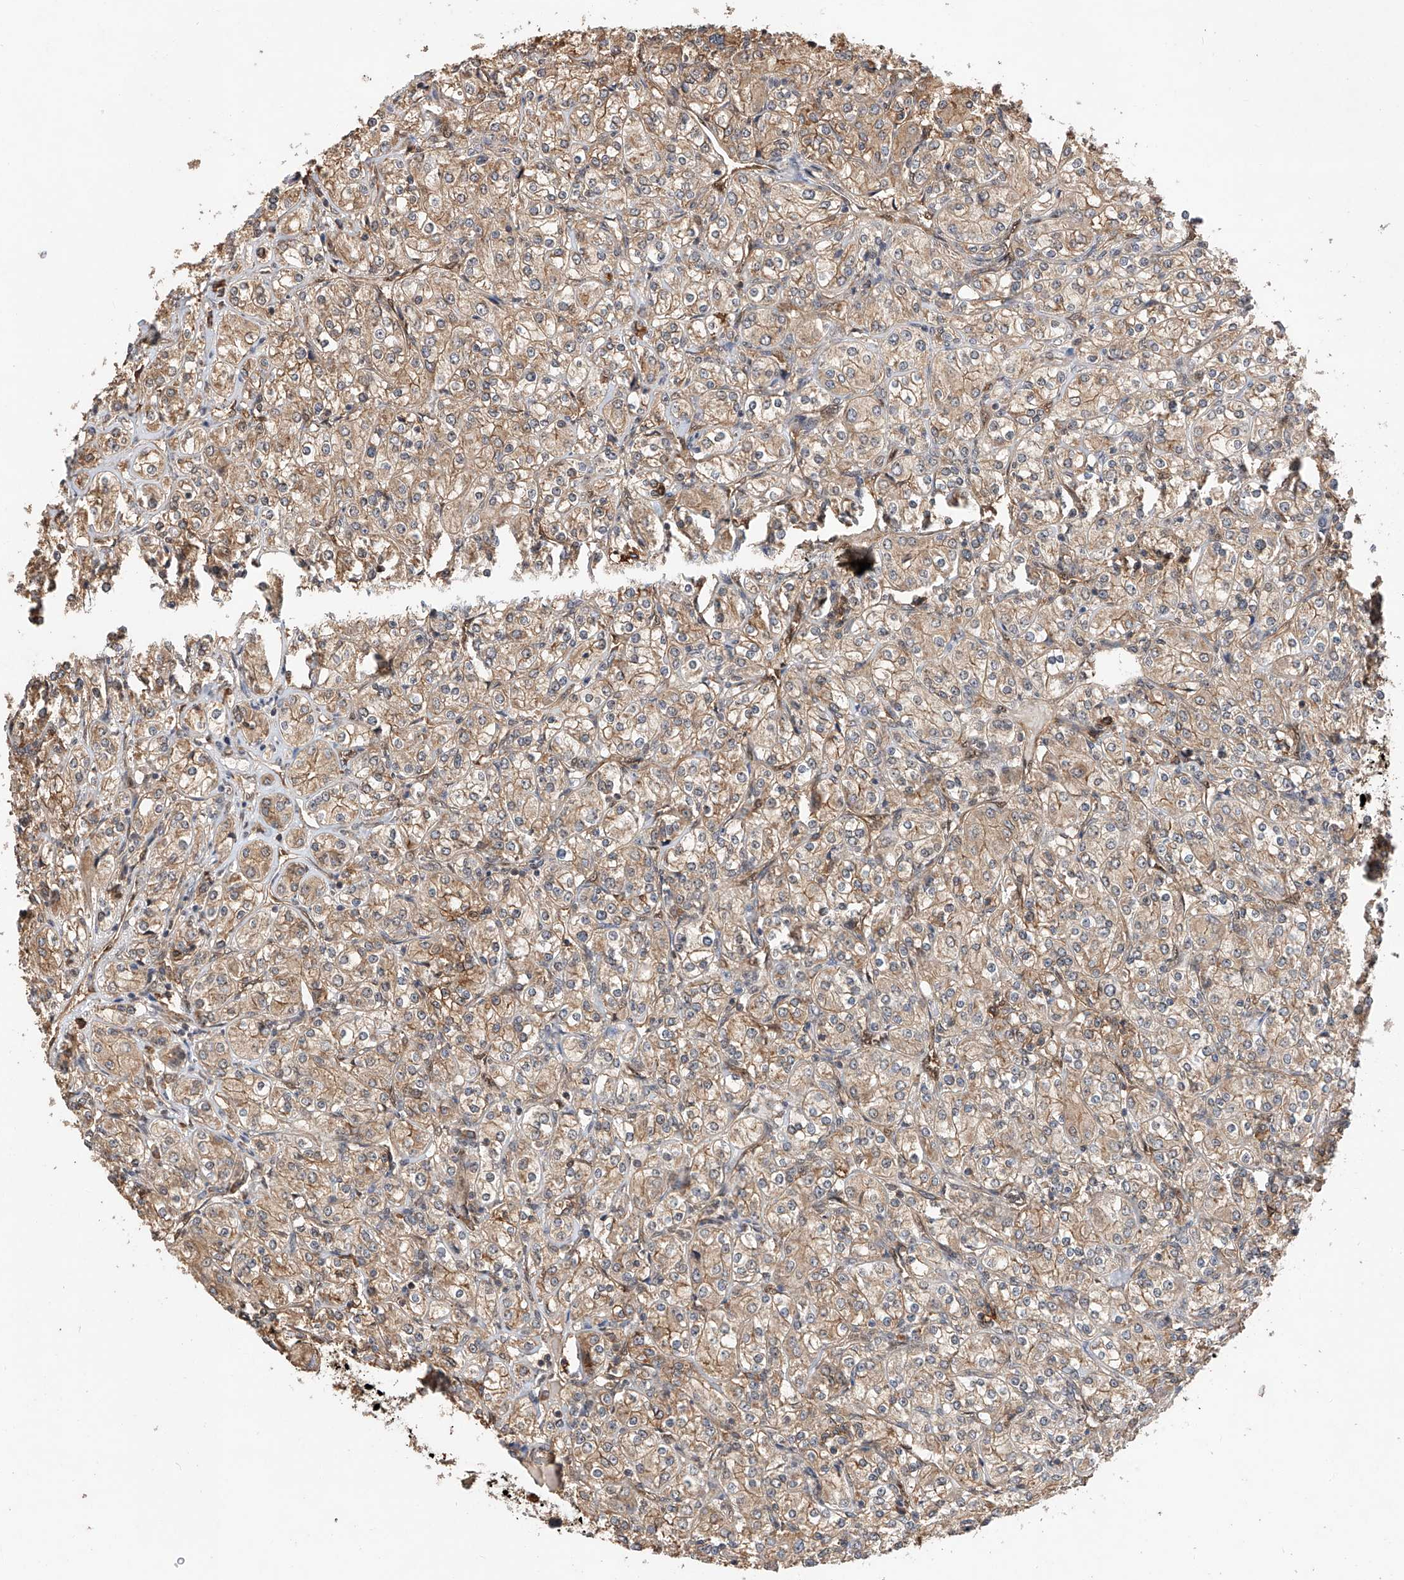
{"staining": {"intensity": "weak", "quantity": ">75%", "location": "cytoplasmic/membranous"}, "tissue": "renal cancer", "cell_type": "Tumor cells", "image_type": "cancer", "snomed": [{"axis": "morphology", "description": "Adenocarcinoma, NOS"}, {"axis": "topography", "description": "Kidney"}], "caption": "This is an image of immunohistochemistry (IHC) staining of renal cancer (adenocarcinoma), which shows weak staining in the cytoplasmic/membranous of tumor cells.", "gene": "RILPL2", "patient": {"sex": "male", "age": 77}}